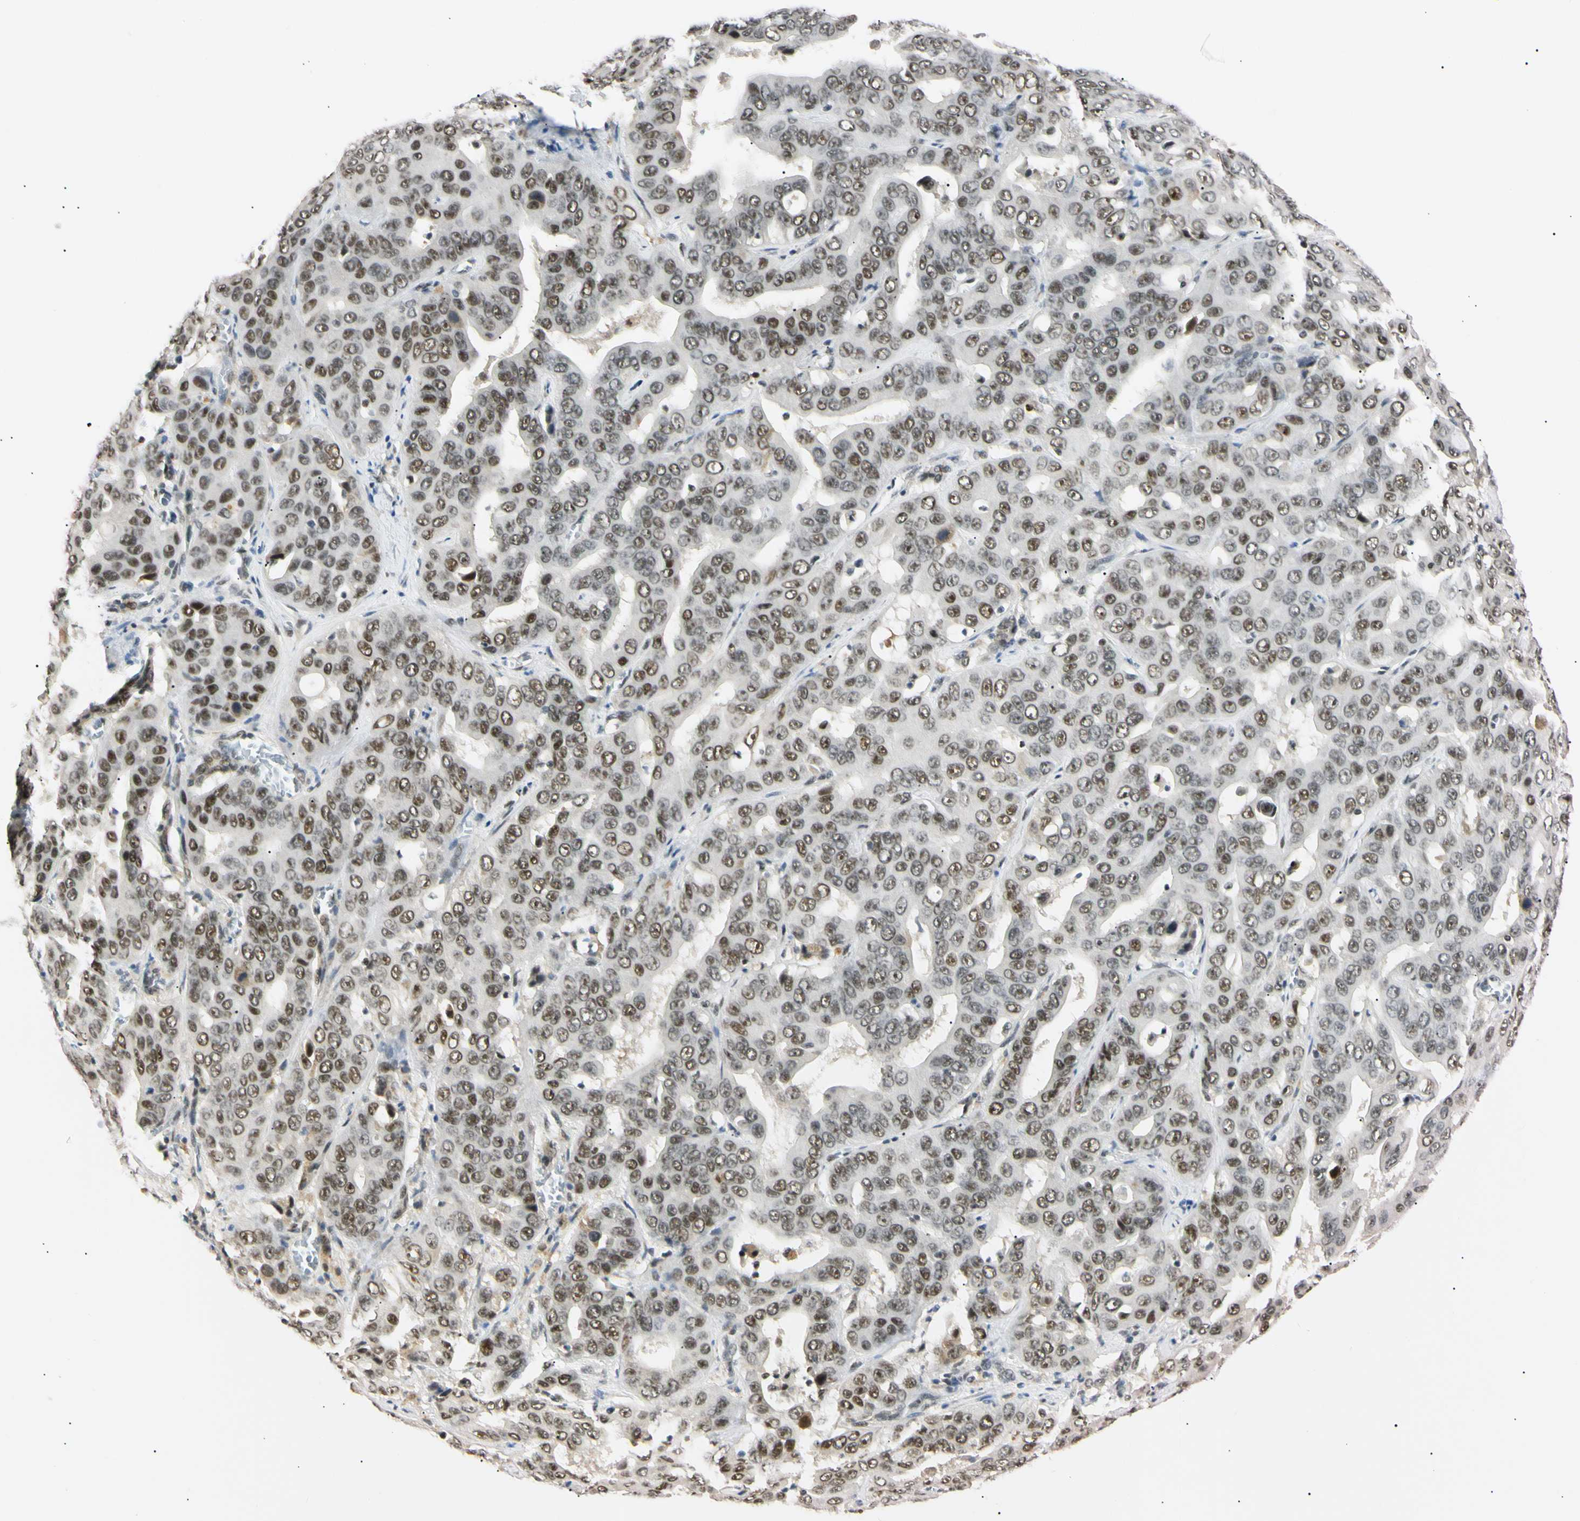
{"staining": {"intensity": "moderate", "quantity": ">75%", "location": "nuclear"}, "tissue": "liver cancer", "cell_type": "Tumor cells", "image_type": "cancer", "snomed": [{"axis": "morphology", "description": "Cholangiocarcinoma"}, {"axis": "topography", "description": "Liver"}], "caption": "Immunohistochemistry (IHC) image of liver cancer (cholangiocarcinoma) stained for a protein (brown), which demonstrates medium levels of moderate nuclear staining in about >75% of tumor cells.", "gene": "ZNF134", "patient": {"sex": "female", "age": 52}}